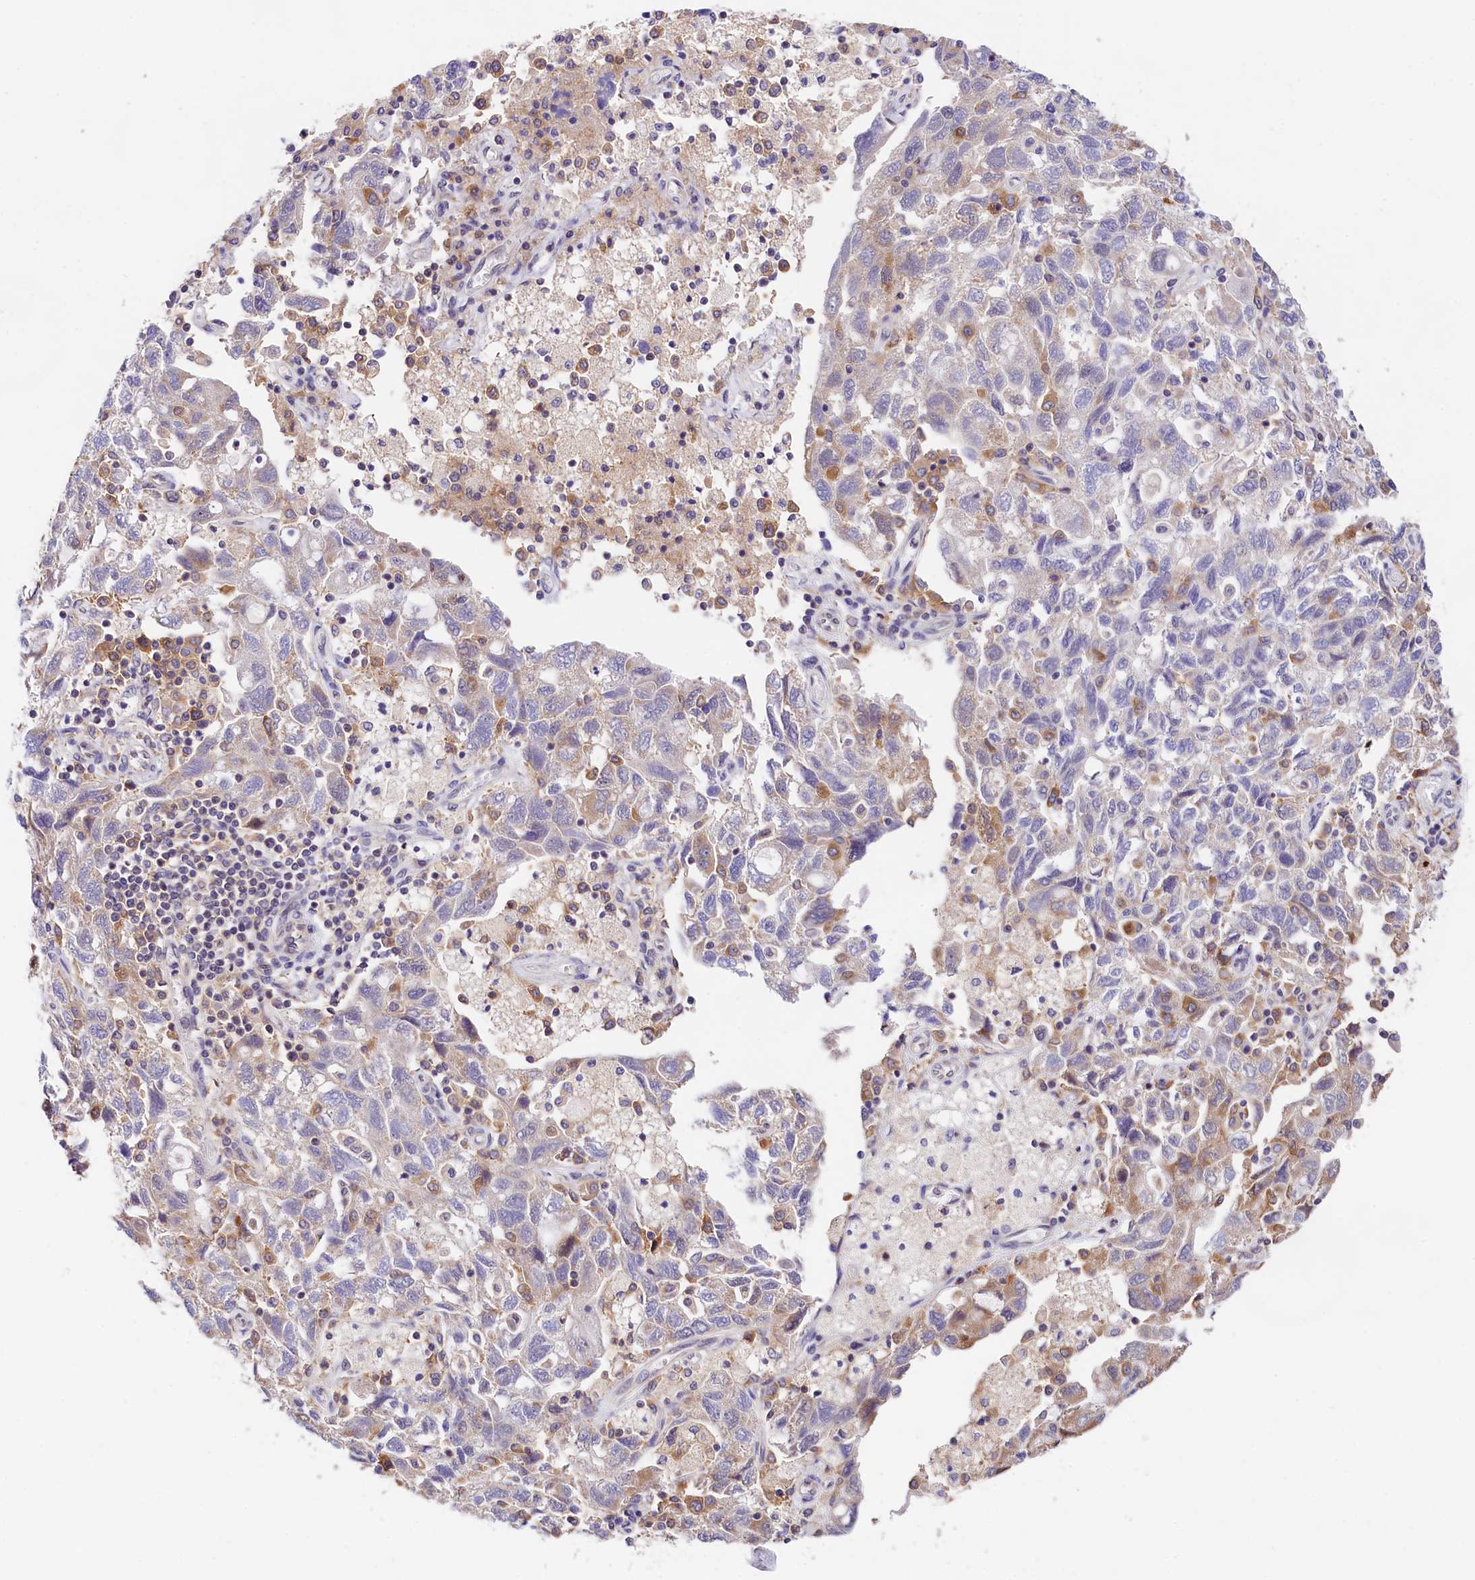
{"staining": {"intensity": "moderate", "quantity": "<25%", "location": "cytoplasmic/membranous"}, "tissue": "ovarian cancer", "cell_type": "Tumor cells", "image_type": "cancer", "snomed": [{"axis": "morphology", "description": "Carcinoma, NOS"}, {"axis": "morphology", "description": "Cystadenocarcinoma, serous, NOS"}, {"axis": "topography", "description": "Ovary"}], "caption": "Immunohistochemistry (IHC) image of ovarian cancer (serous cystadenocarcinoma) stained for a protein (brown), which displays low levels of moderate cytoplasmic/membranous positivity in about <25% of tumor cells.", "gene": "OAS3", "patient": {"sex": "female", "age": 69}}